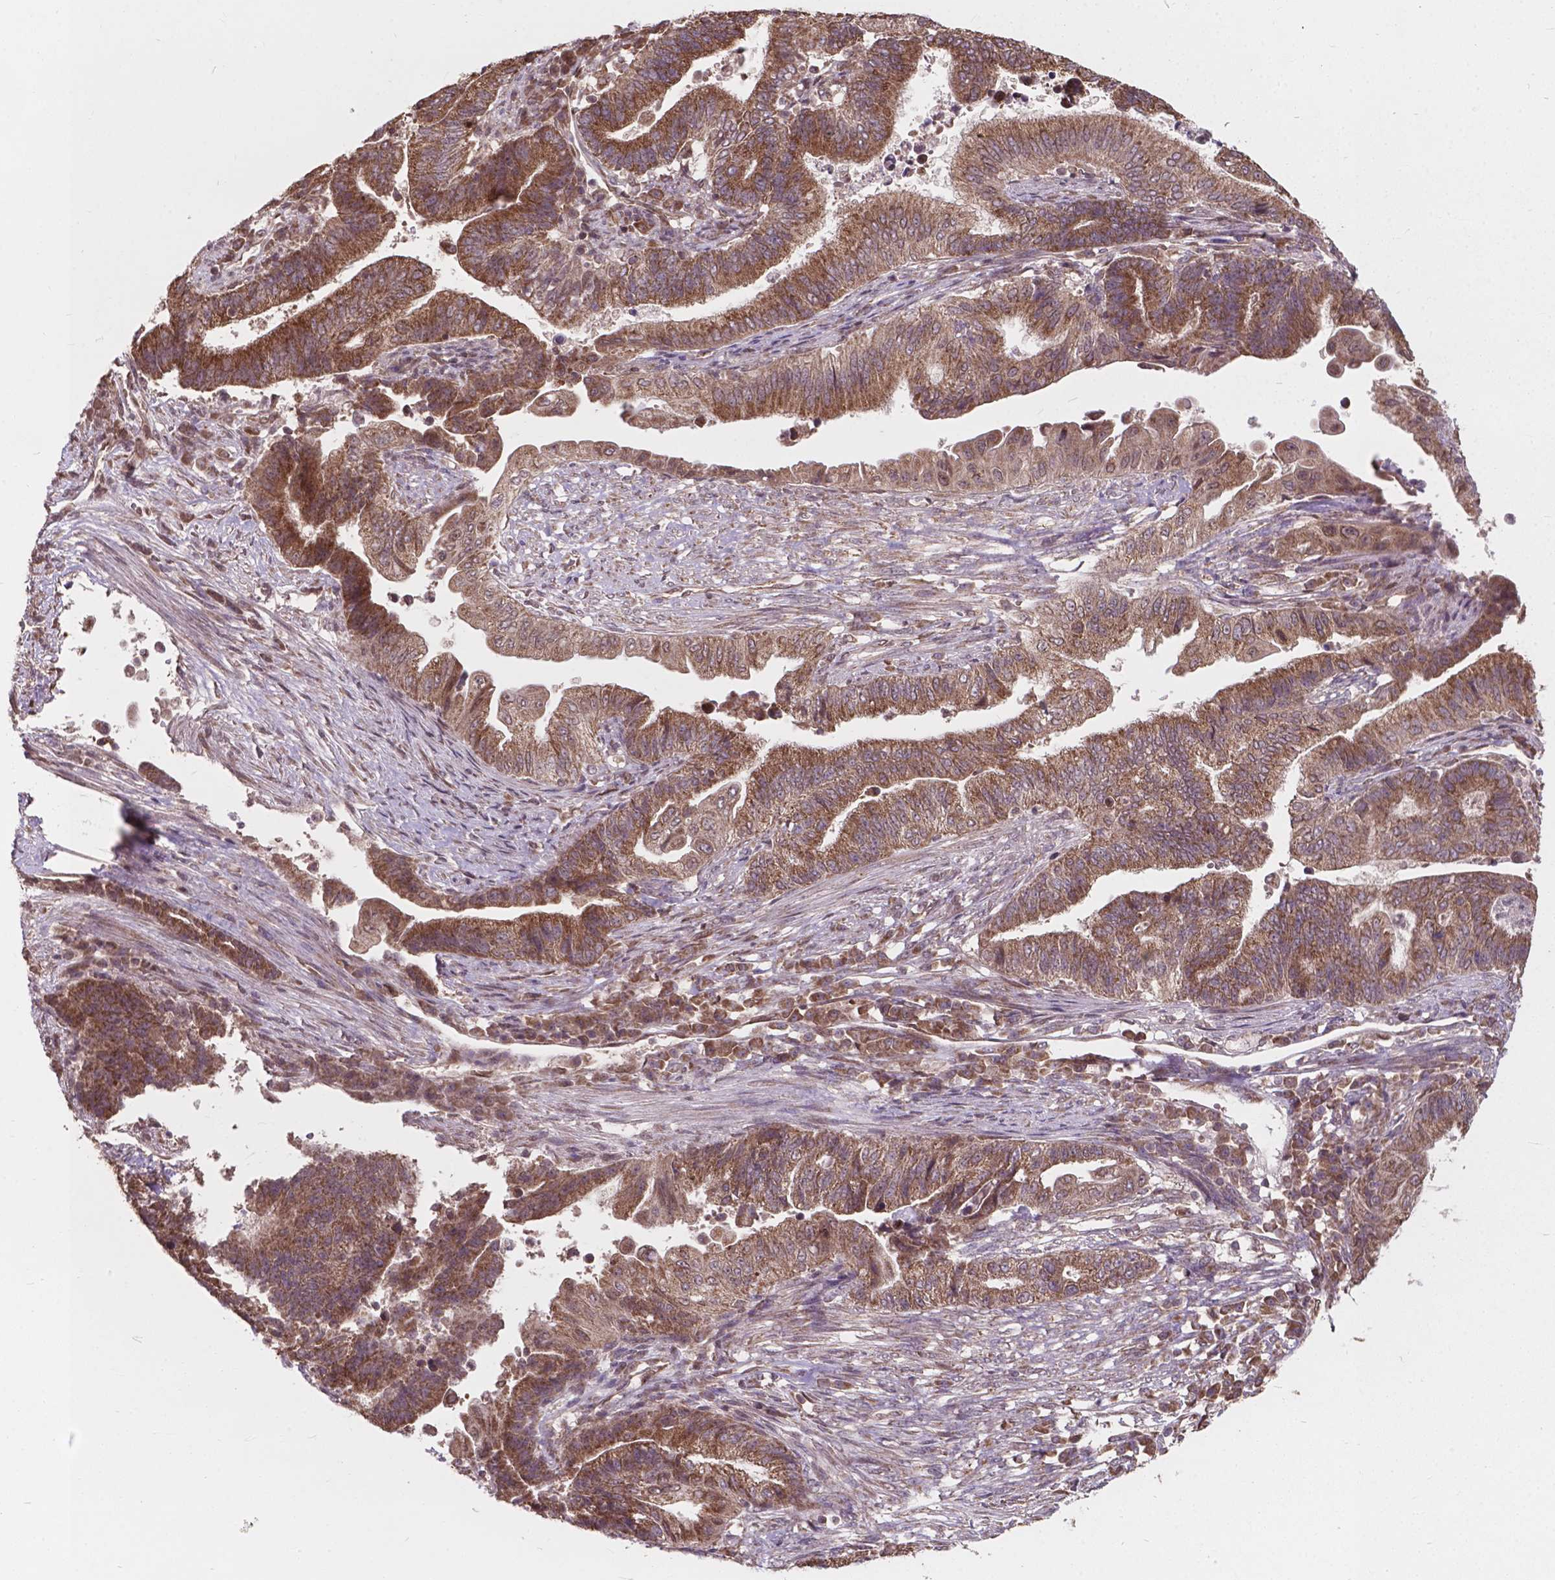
{"staining": {"intensity": "moderate", "quantity": "25%-75%", "location": "cytoplasmic/membranous"}, "tissue": "endometrial cancer", "cell_type": "Tumor cells", "image_type": "cancer", "snomed": [{"axis": "morphology", "description": "Adenocarcinoma, NOS"}, {"axis": "topography", "description": "Uterus"}, {"axis": "topography", "description": "Endometrium"}], "caption": "Protein staining exhibits moderate cytoplasmic/membranous staining in about 25%-75% of tumor cells in endometrial cancer (adenocarcinoma).", "gene": "MRPL33", "patient": {"sex": "female", "age": 54}}